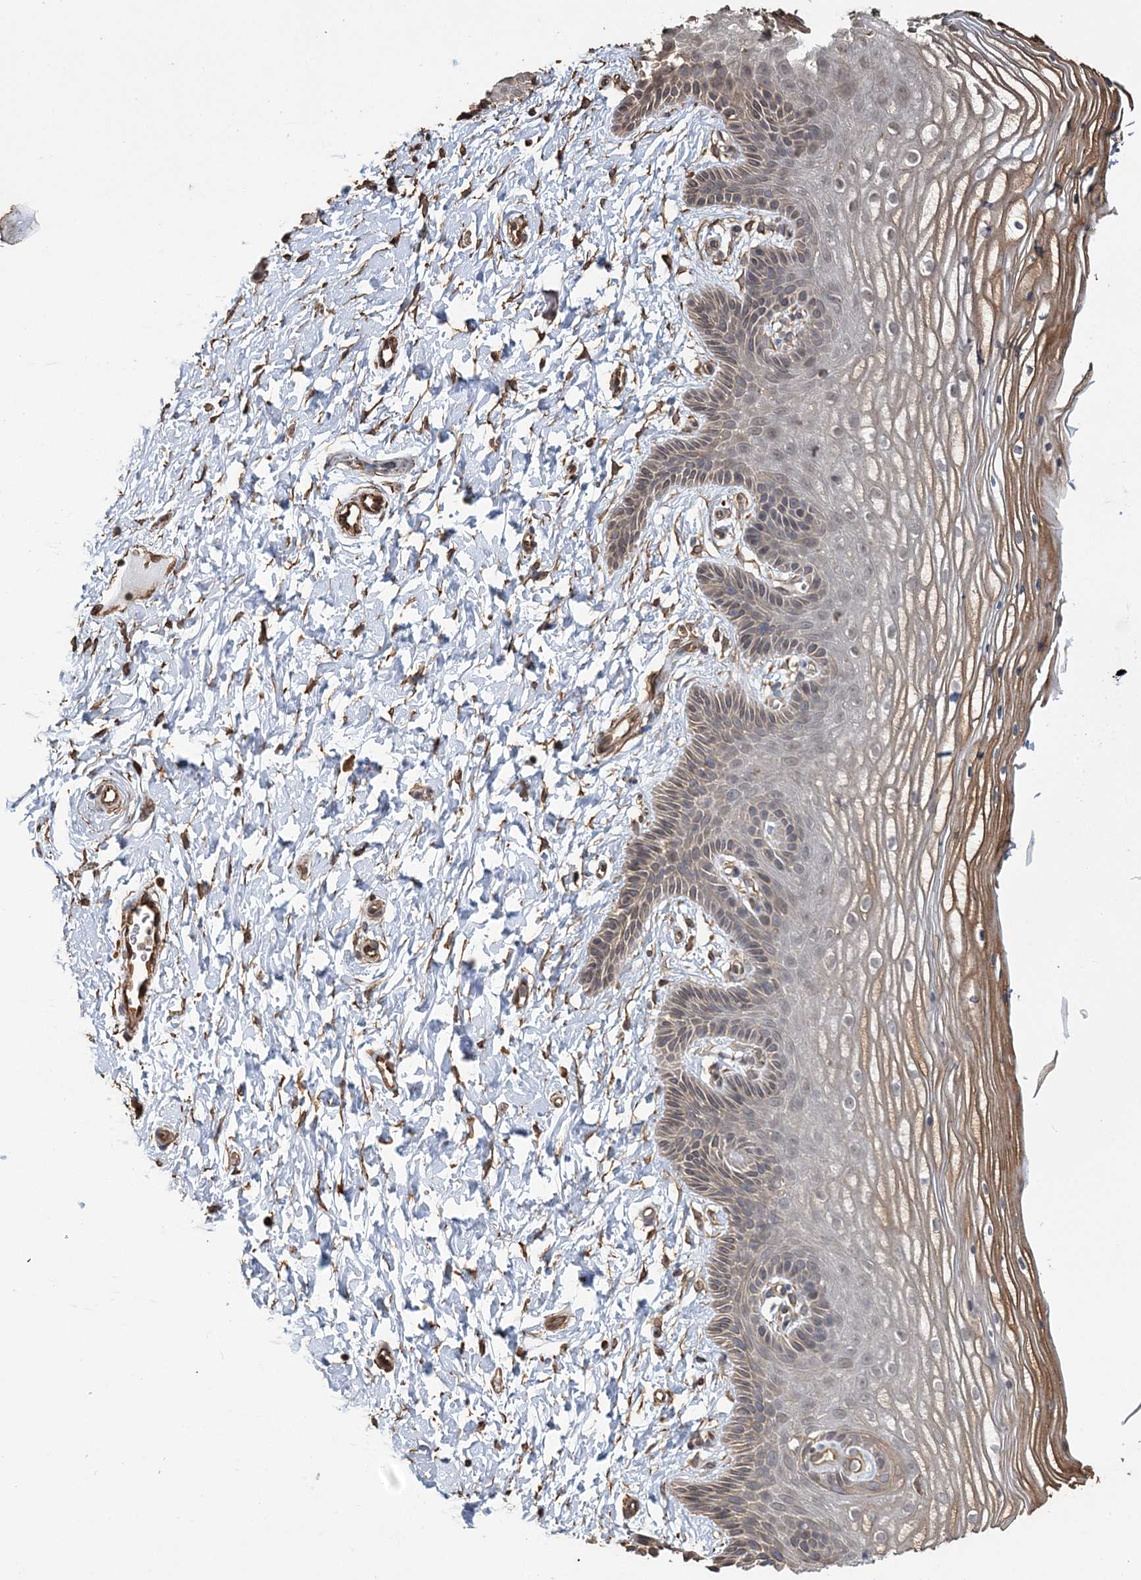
{"staining": {"intensity": "weak", "quantity": ">75%", "location": "cytoplasmic/membranous"}, "tissue": "vagina", "cell_type": "Squamous epithelial cells", "image_type": "normal", "snomed": [{"axis": "morphology", "description": "Normal tissue, NOS"}, {"axis": "topography", "description": "Vagina"}, {"axis": "topography", "description": "Cervix"}], "caption": "Human vagina stained for a protein (brown) demonstrates weak cytoplasmic/membranous positive expression in about >75% of squamous epithelial cells.", "gene": "ATP11B", "patient": {"sex": "female", "age": 40}}